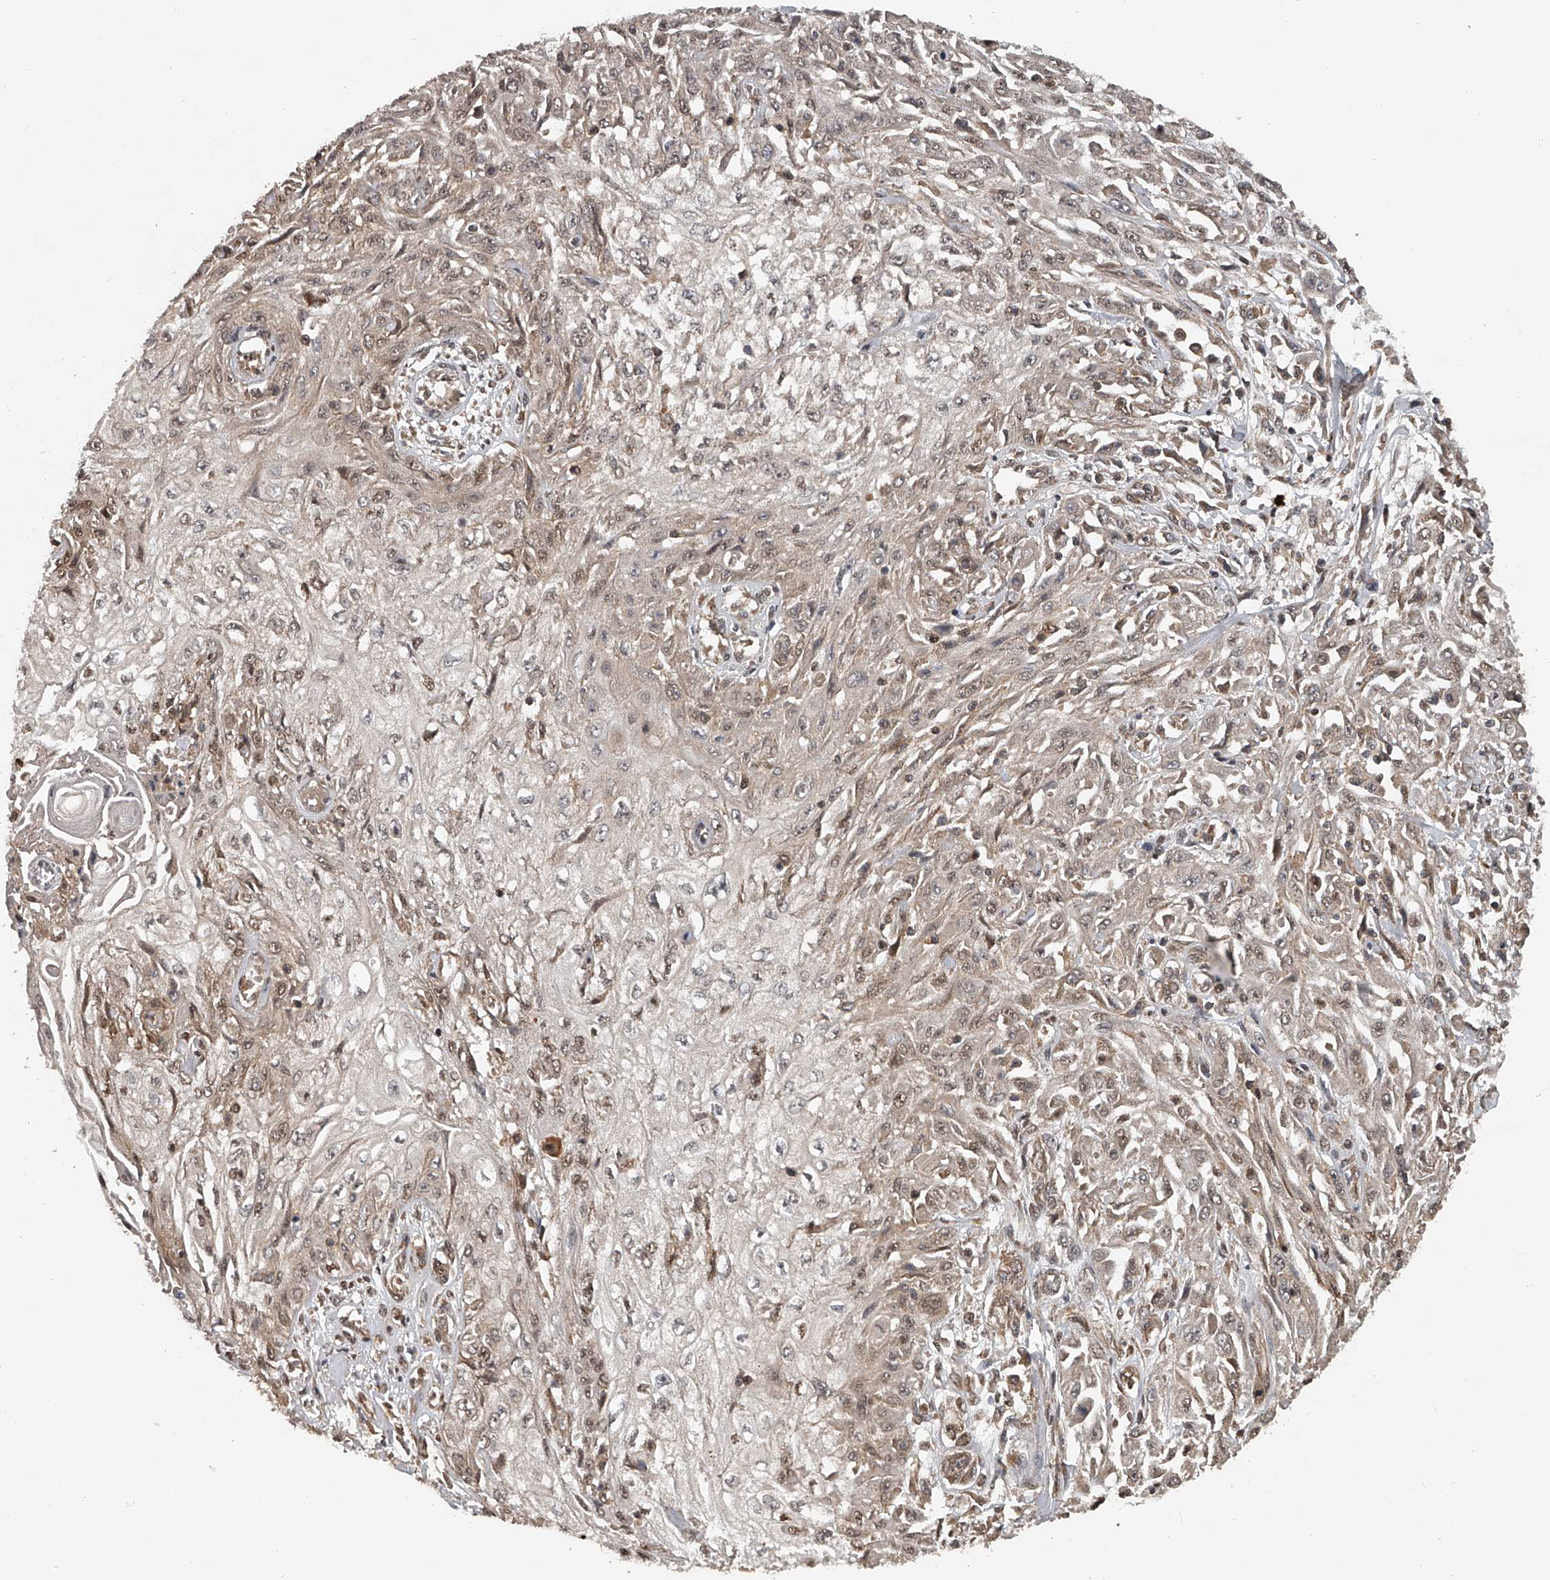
{"staining": {"intensity": "weak", "quantity": "25%-75%", "location": "cytoplasmic/membranous,nuclear"}, "tissue": "skin cancer", "cell_type": "Tumor cells", "image_type": "cancer", "snomed": [{"axis": "morphology", "description": "Squamous cell carcinoma, NOS"}, {"axis": "morphology", "description": "Squamous cell carcinoma, metastatic, NOS"}, {"axis": "topography", "description": "Skin"}, {"axis": "topography", "description": "Lymph node"}], "caption": "Protein expression analysis of skin squamous cell carcinoma demonstrates weak cytoplasmic/membranous and nuclear expression in about 25%-75% of tumor cells.", "gene": "PLEKHG1", "patient": {"sex": "male", "age": 75}}